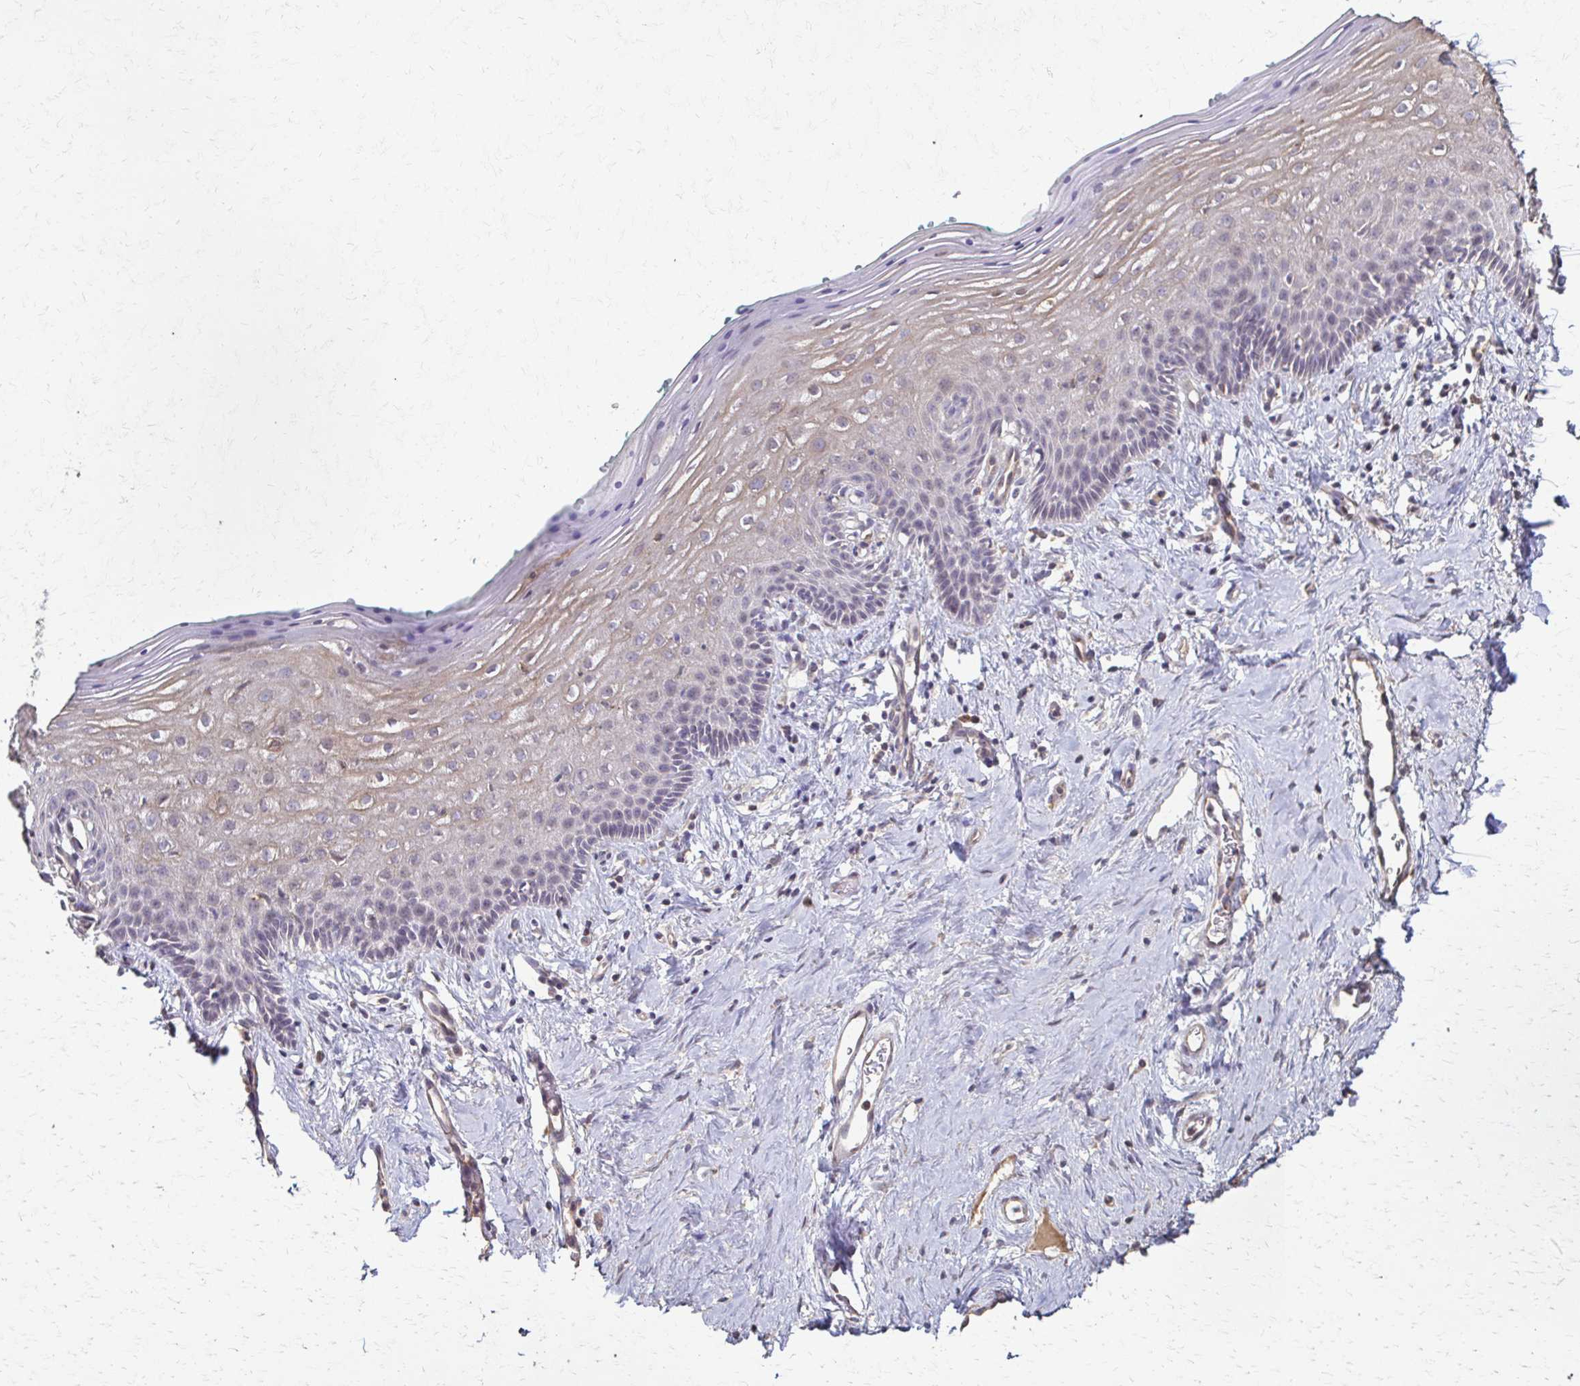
{"staining": {"intensity": "weak", "quantity": "25%-75%", "location": "cytoplasmic/membranous"}, "tissue": "vagina", "cell_type": "Squamous epithelial cells", "image_type": "normal", "snomed": [{"axis": "morphology", "description": "Normal tissue, NOS"}, {"axis": "topography", "description": "Vagina"}], "caption": "Protein staining exhibits weak cytoplasmic/membranous expression in approximately 25%-75% of squamous epithelial cells in unremarkable vagina.", "gene": "IL18BP", "patient": {"sex": "female", "age": 42}}